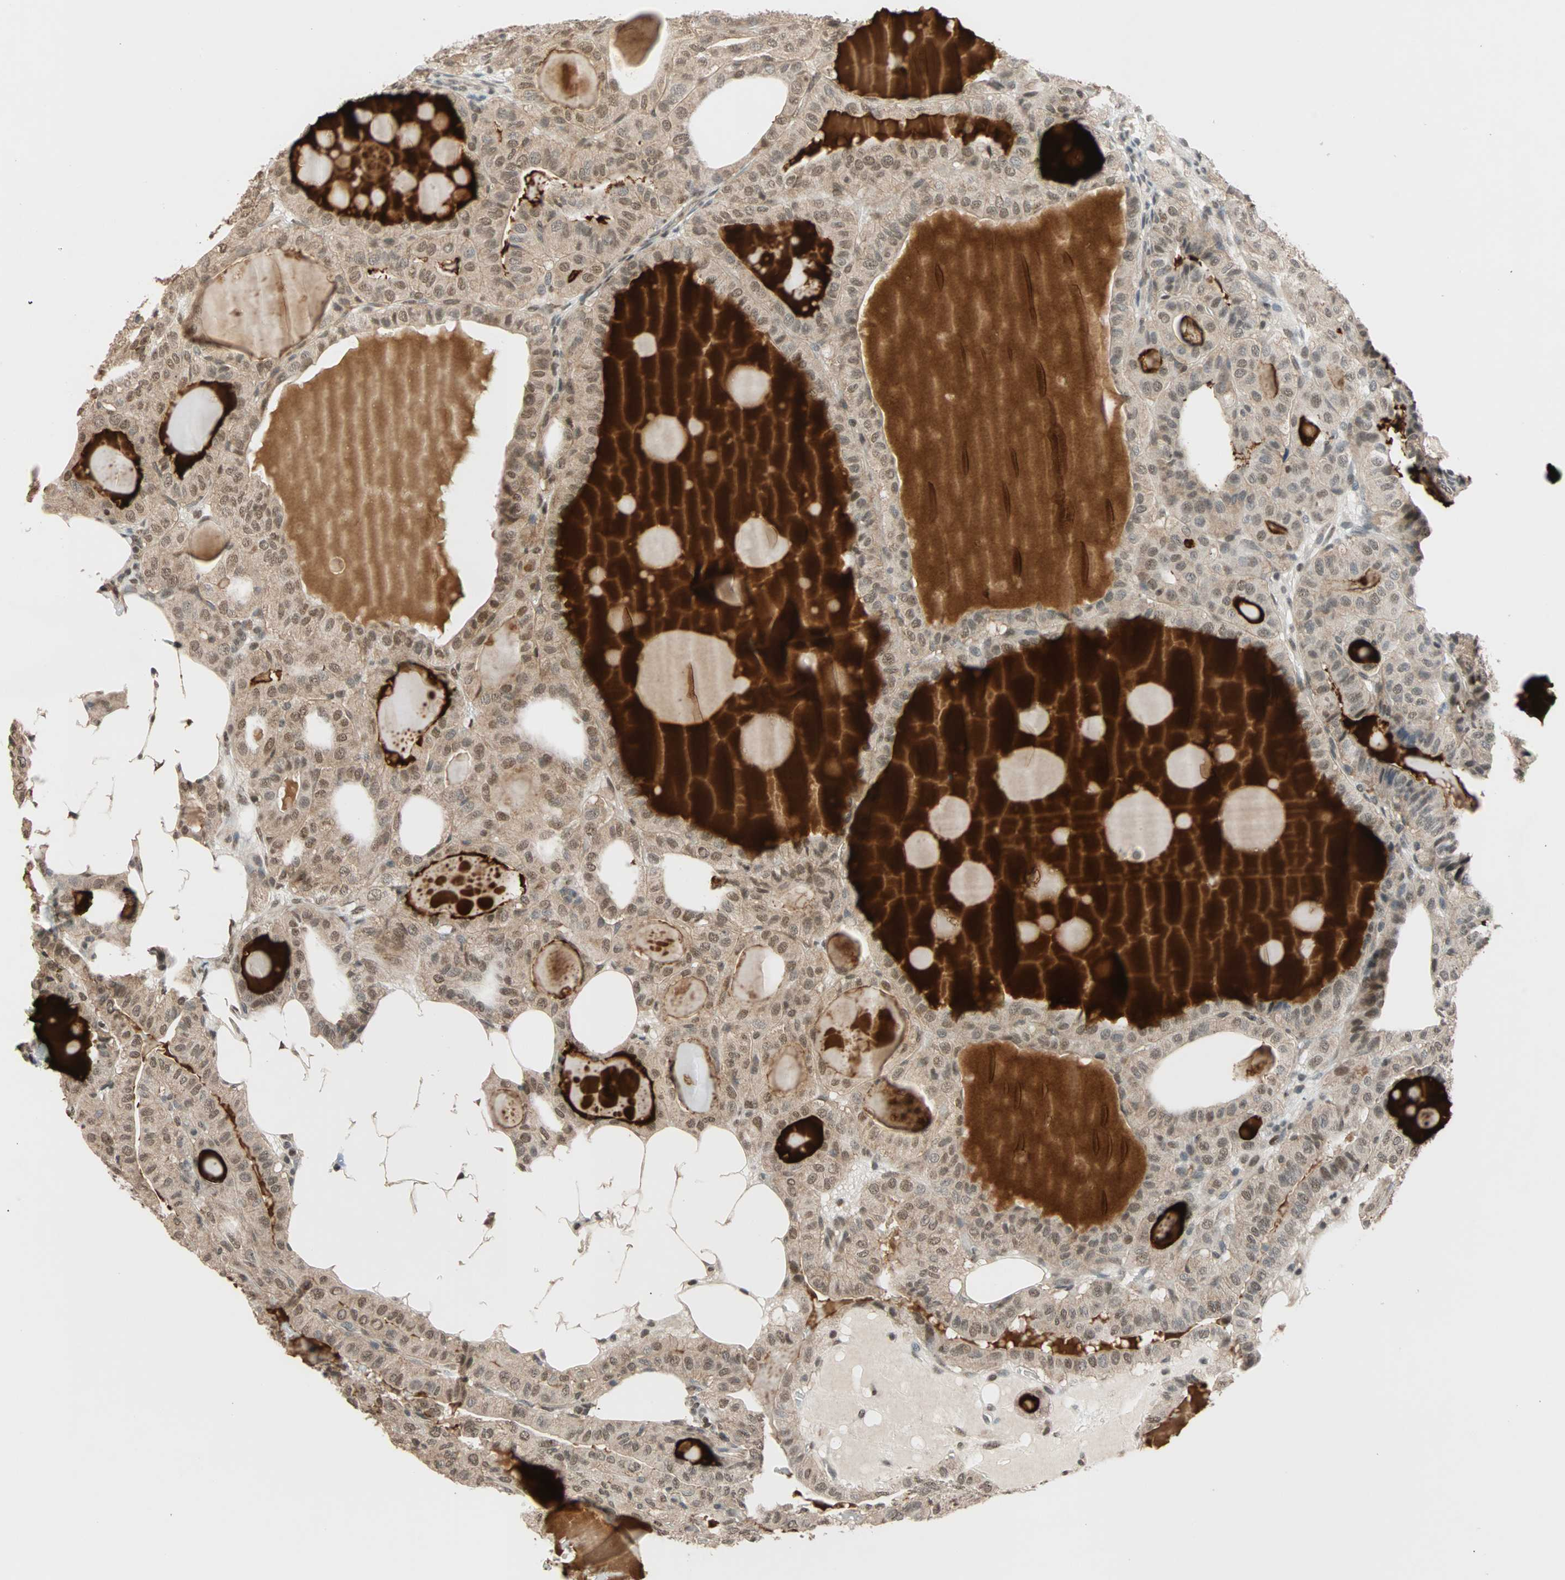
{"staining": {"intensity": "weak", "quantity": ">75%", "location": "nuclear"}, "tissue": "thyroid cancer", "cell_type": "Tumor cells", "image_type": "cancer", "snomed": [{"axis": "morphology", "description": "Papillary adenocarcinoma, NOS"}, {"axis": "topography", "description": "Thyroid gland"}], "caption": "The immunohistochemical stain labels weak nuclear staining in tumor cells of thyroid papillary adenocarcinoma tissue.", "gene": "DAZAP1", "patient": {"sex": "male", "age": 77}}